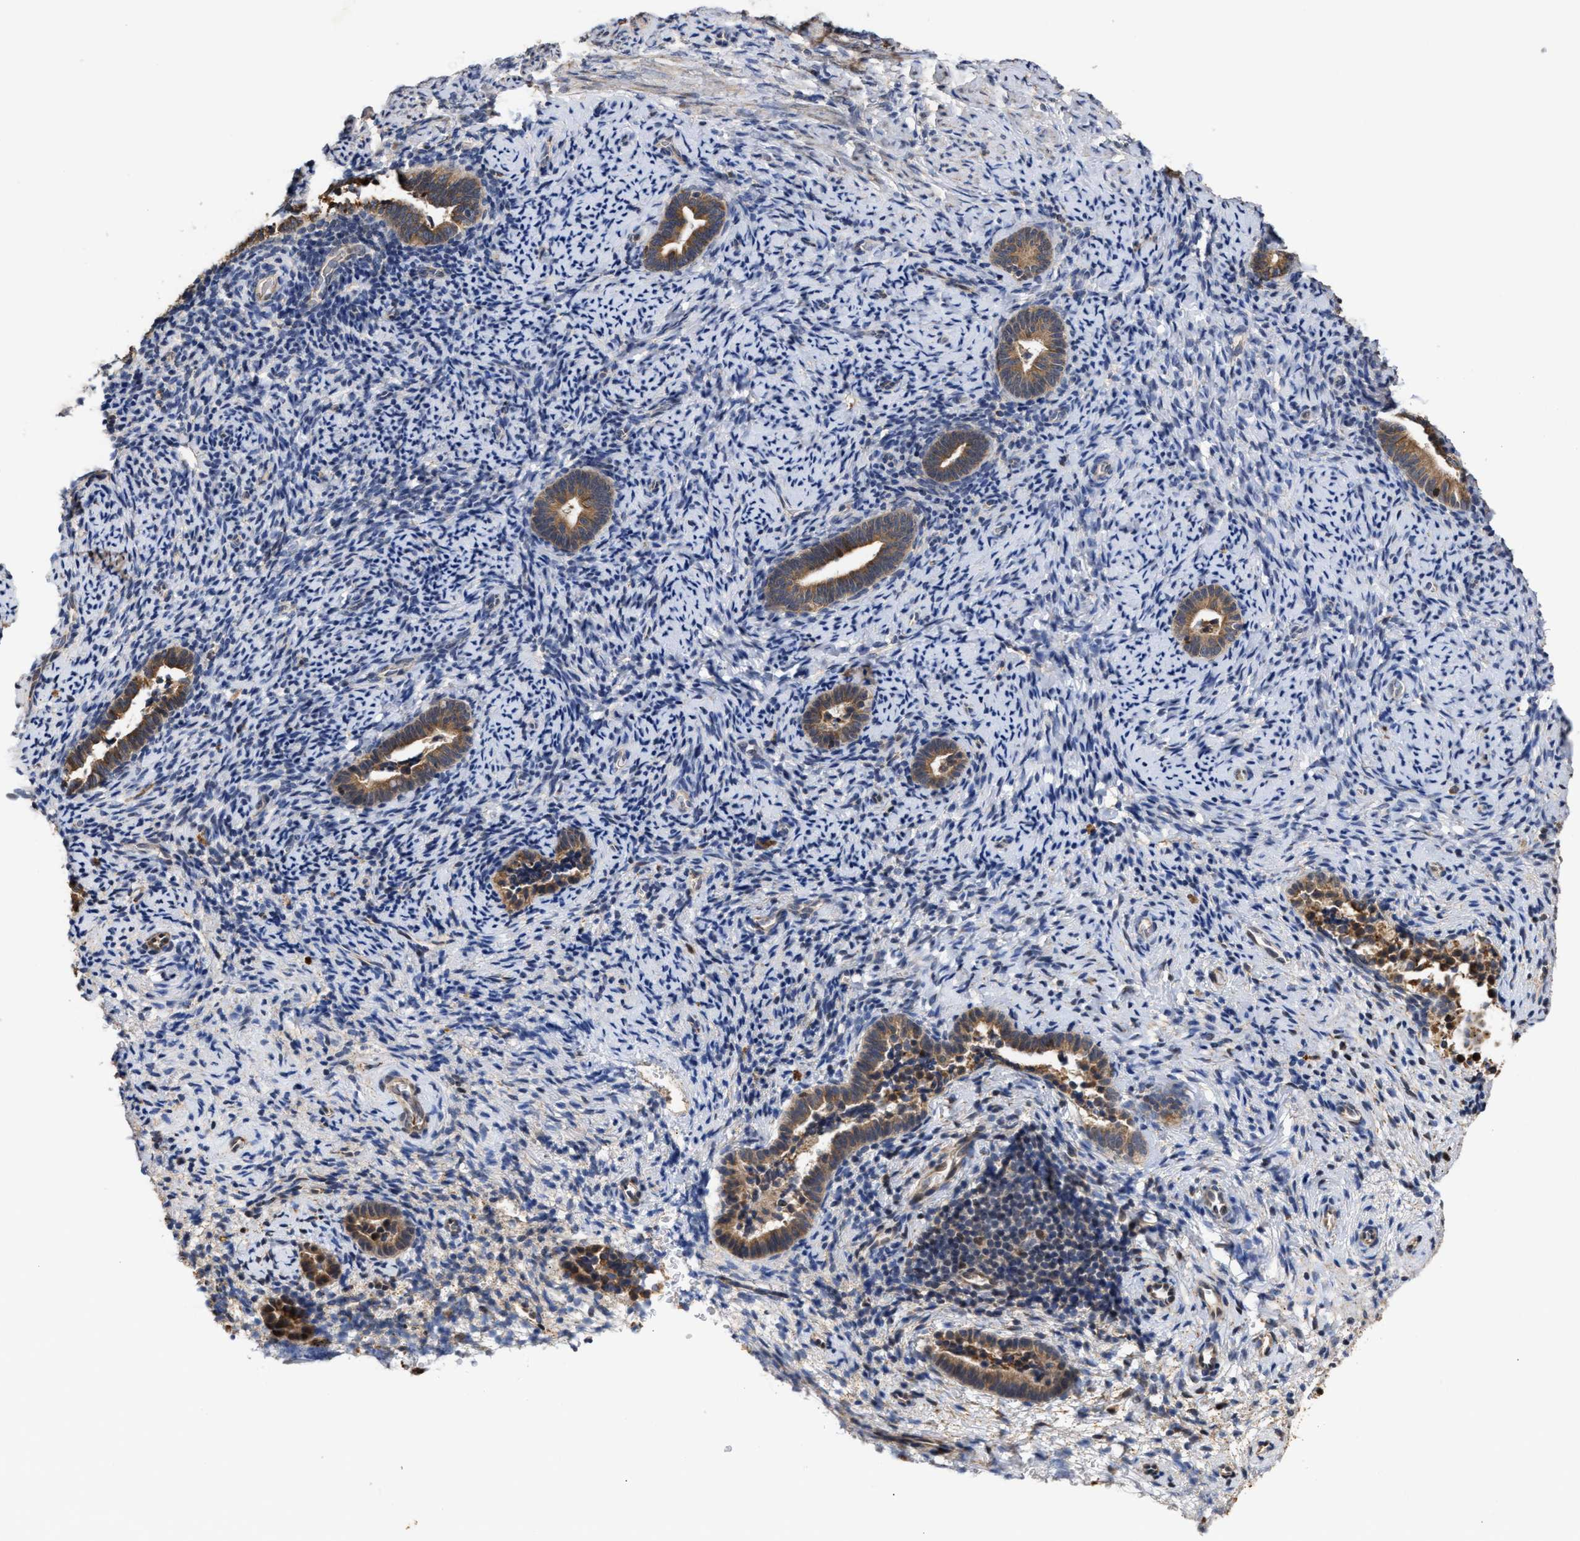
{"staining": {"intensity": "moderate", "quantity": "<25%", "location": "cytoplasmic/membranous"}, "tissue": "endometrium", "cell_type": "Cells in endometrial stroma", "image_type": "normal", "snomed": [{"axis": "morphology", "description": "Normal tissue, NOS"}, {"axis": "topography", "description": "Endometrium"}], "caption": "Endometrium stained with a brown dye reveals moderate cytoplasmic/membranous positive positivity in about <25% of cells in endometrial stroma.", "gene": "GOSR1", "patient": {"sex": "female", "age": 51}}